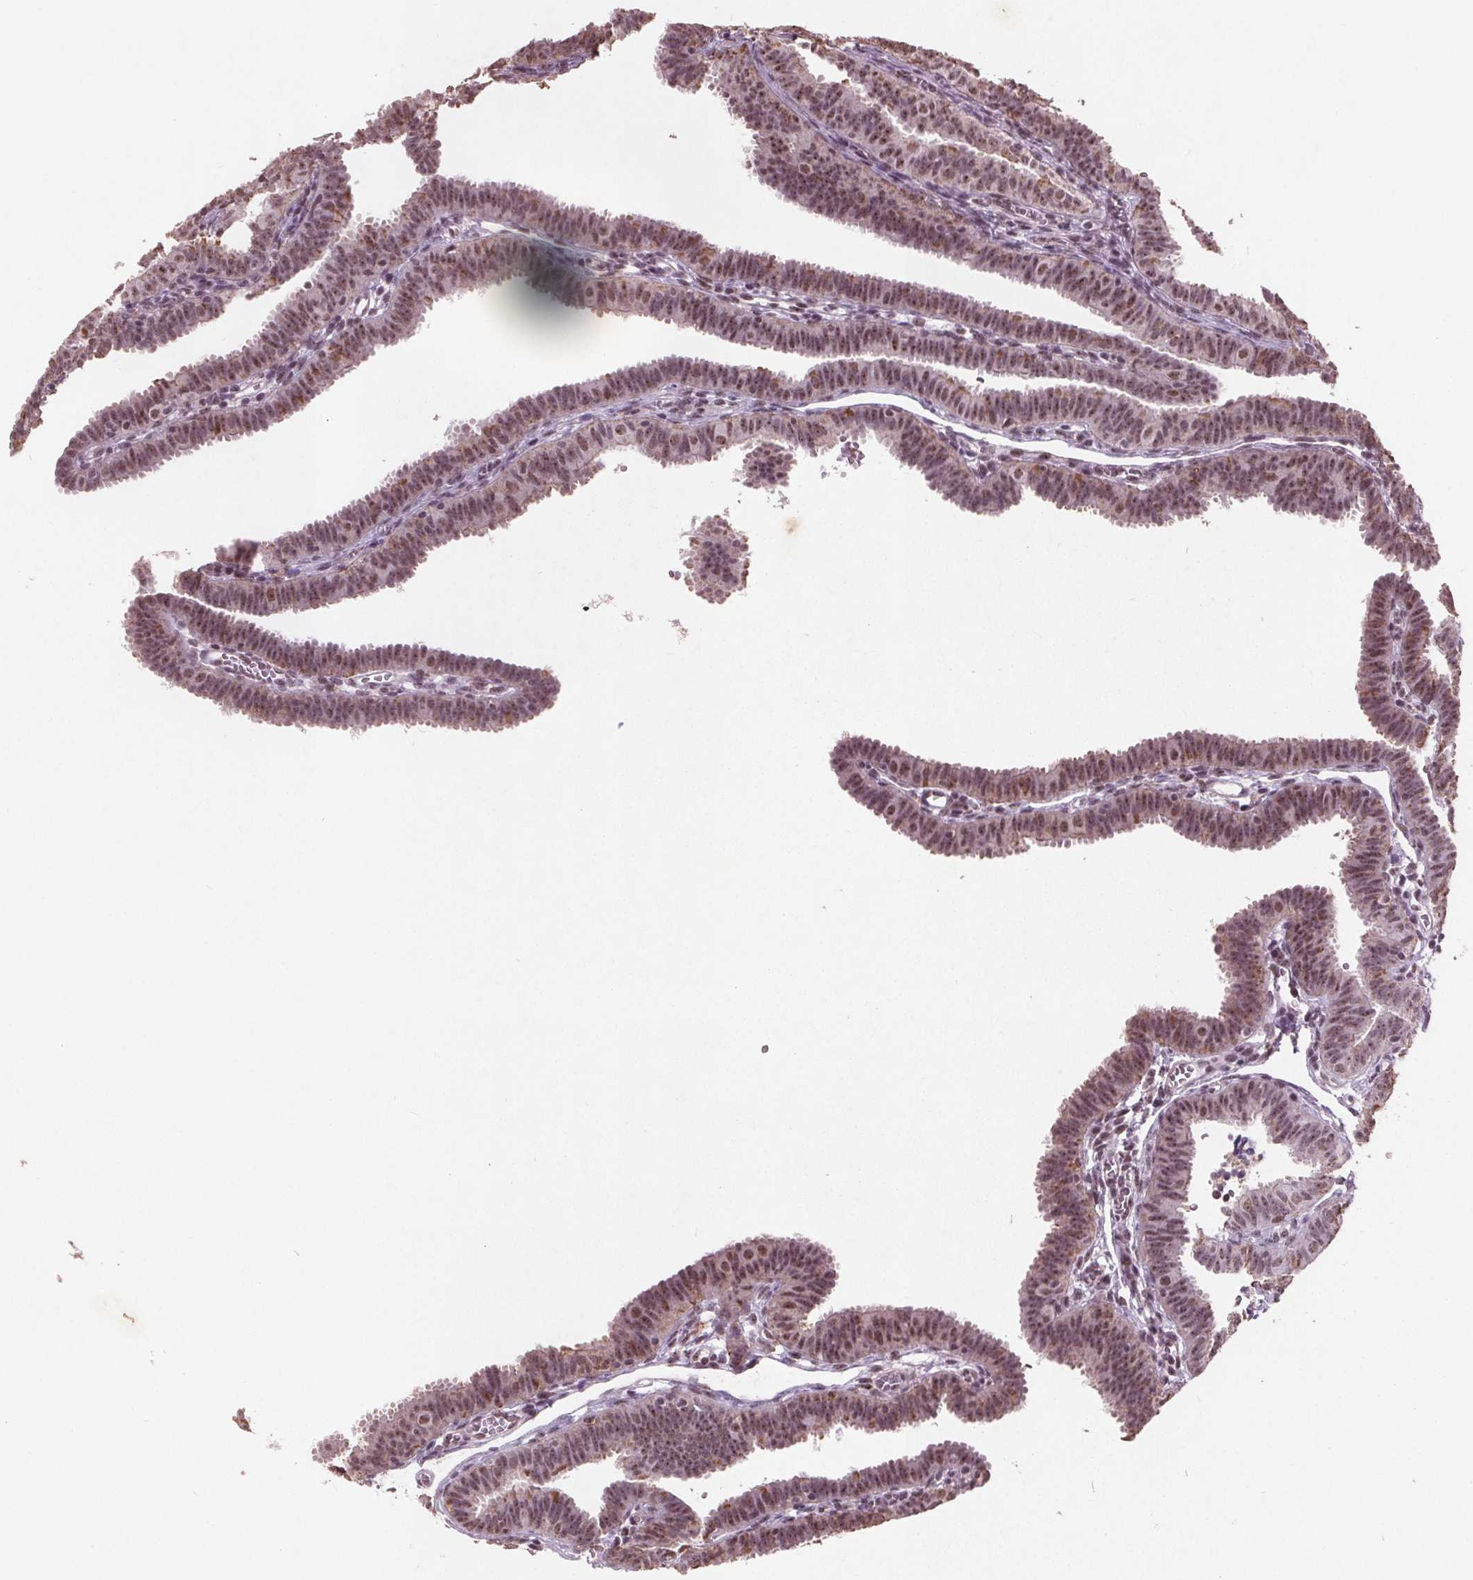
{"staining": {"intensity": "weak", "quantity": ">75%", "location": "nuclear"}, "tissue": "fallopian tube", "cell_type": "Glandular cells", "image_type": "normal", "snomed": [{"axis": "morphology", "description": "Normal tissue, NOS"}, {"axis": "topography", "description": "Fallopian tube"}], "caption": "Benign fallopian tube exhibits weak nuclear positivity in approximately >75% of glandular cells, visualized by immunohistochemistry.", "gene": "RPS6KA2", "patient": {"sex": "female", "age": 25}}